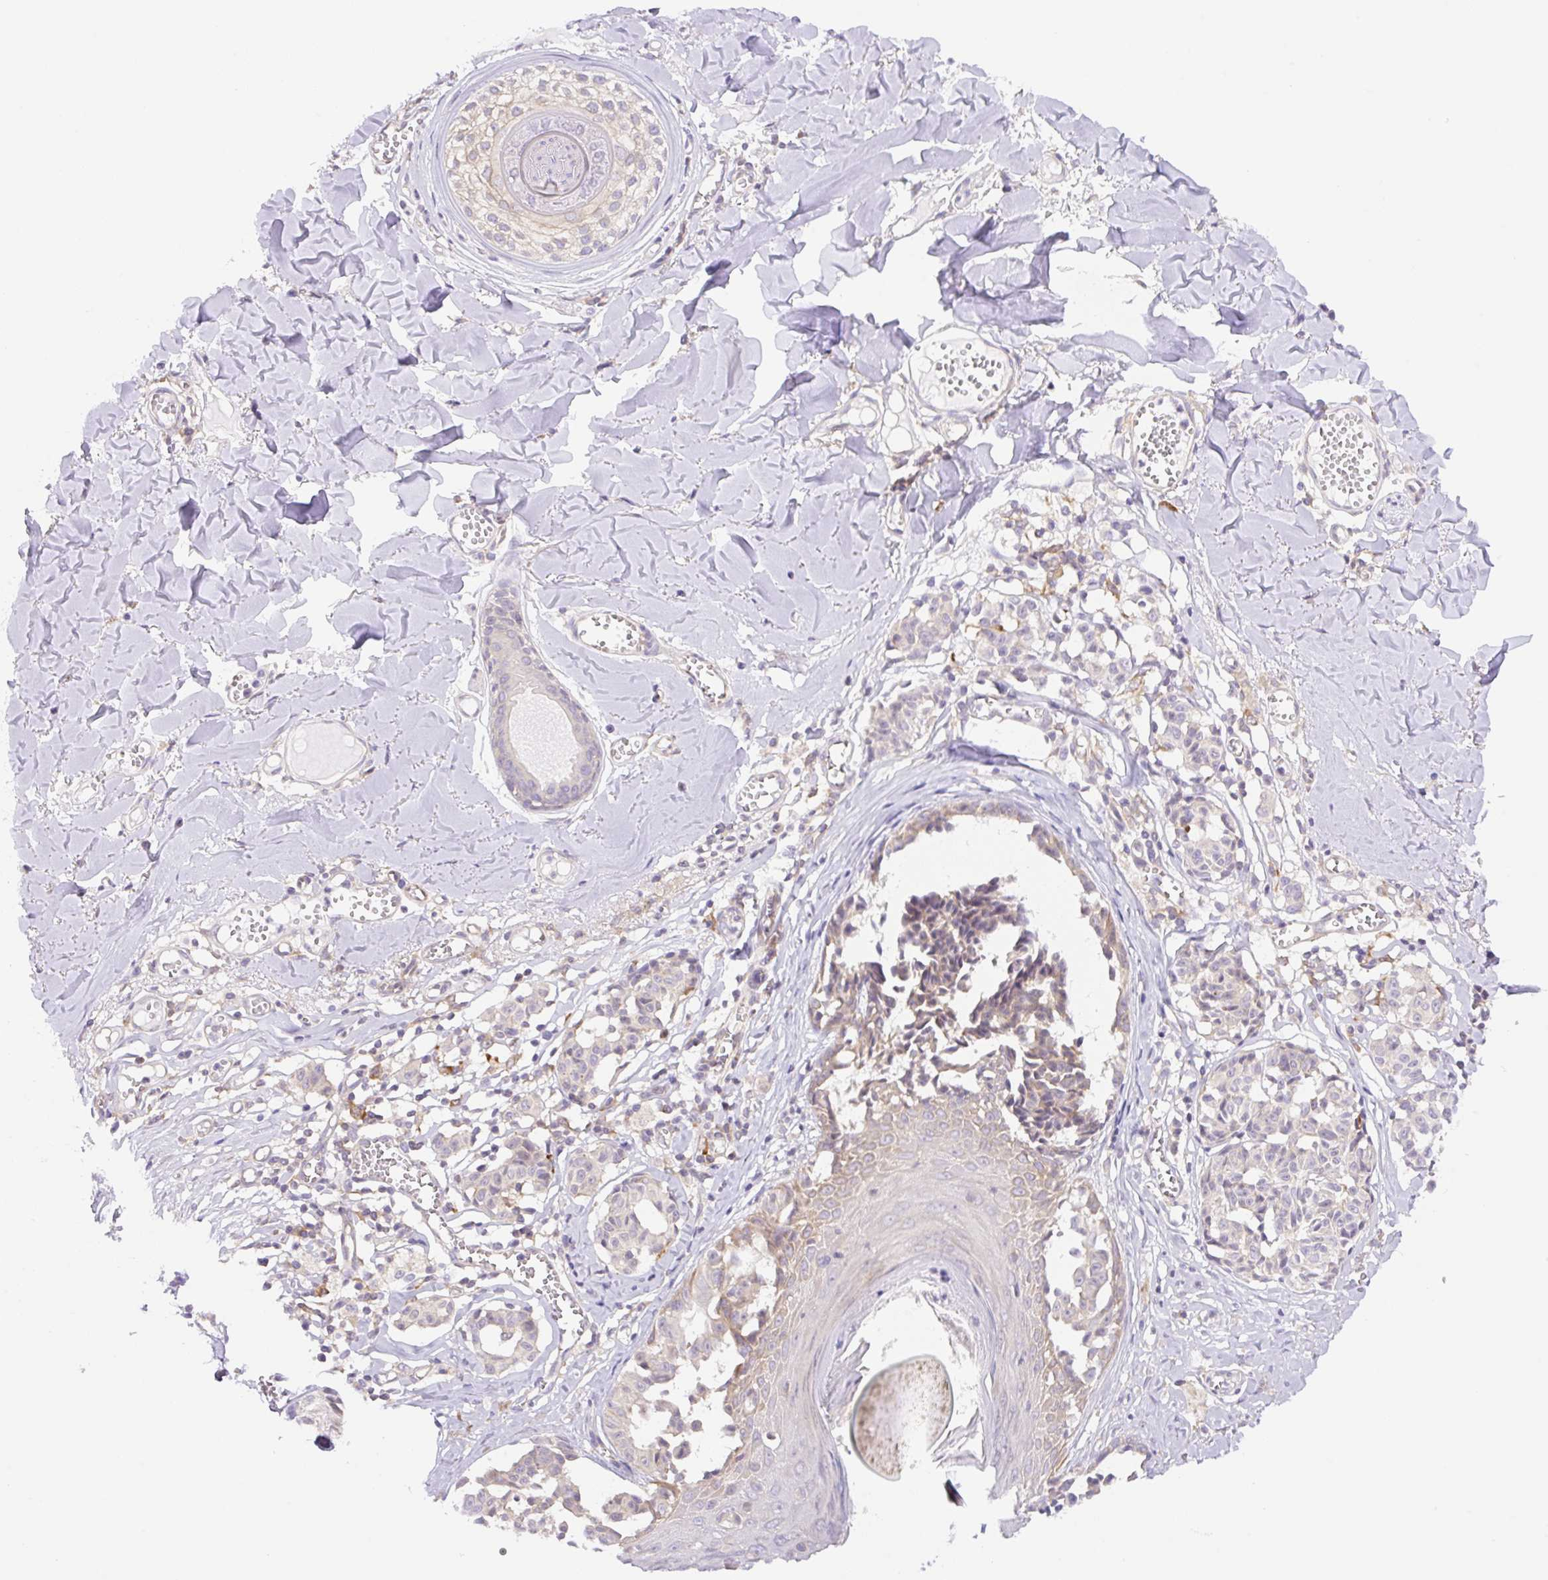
{"staining": {"intensity": "negative", "quantity": "none", "location": "none"}, "tissue": "melanoma", "cell_type": "Tumor cells", "image_type": "cancer", "snomed": [{"axis": "morphology", "description": "Malignant melanoma, NOS"}, {"axis": "topography", "description": "Skin"}], "caption": "Tumor cells are negative for protein expression in human melanoma.", "gene": "CAMK2B", "patient": {"sex": "female", "age": 43}}